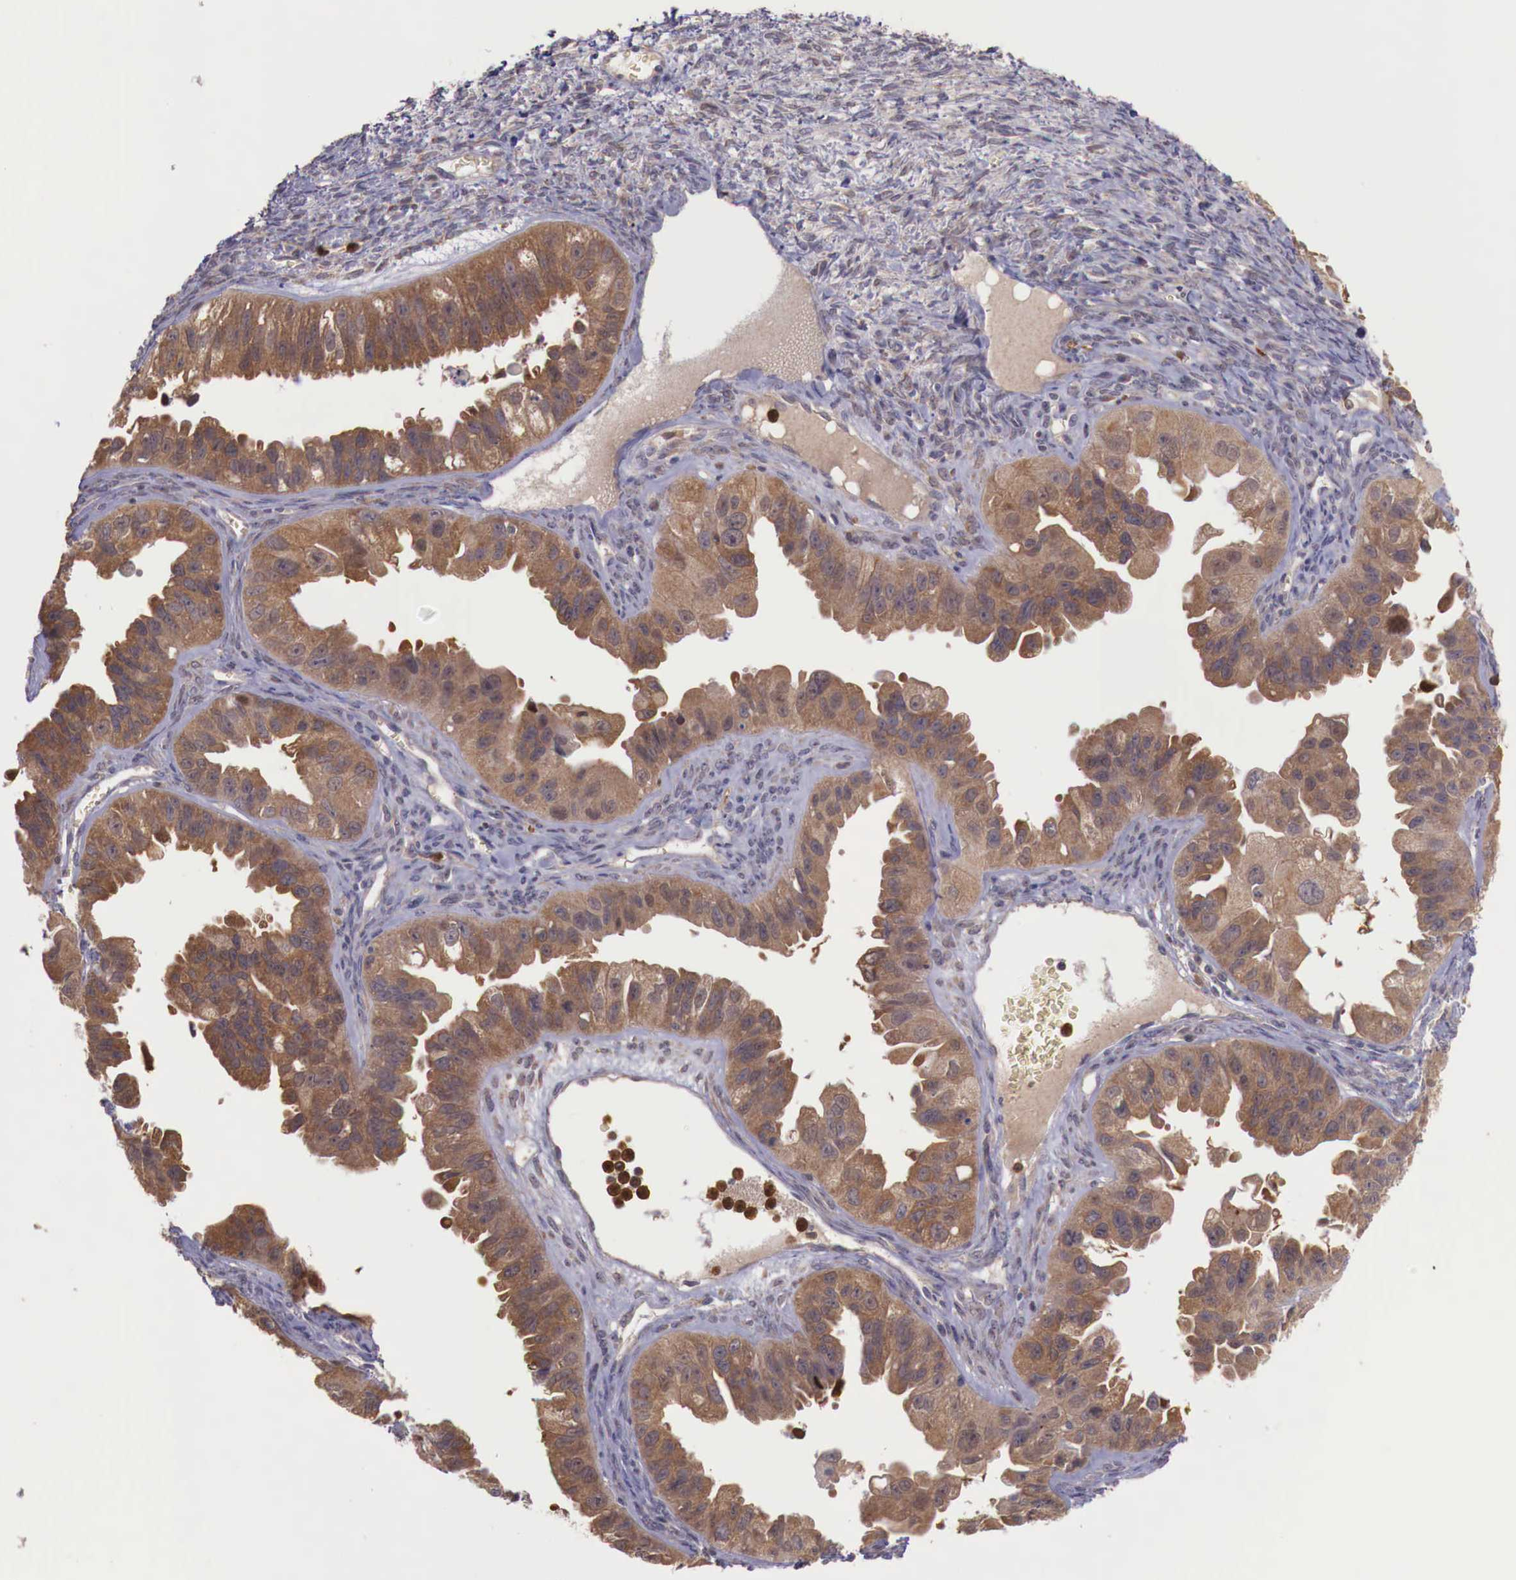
{"staining": {"intensity": "moderate", "quantity": ">75%", "location": "cytoplasmic/membranous"}, "tissue": "ovarian cancer", "cell_type": "Tumor cells", "image_type": "cancer", "snomed": [{"axis": "morphology", "description": "Carcinoma, endometroid"}, {"axis": "topography", "description": "Ovary"}], "caption": "Ovarian endometroid carcinoma was stained to show a protein in brown. There is medium levels of moderate cytoplasmic/membranous staining in approximately >75% of tumor cells.", "gene": "GAB2", "patient": {"sex": "female", "age": 85}}